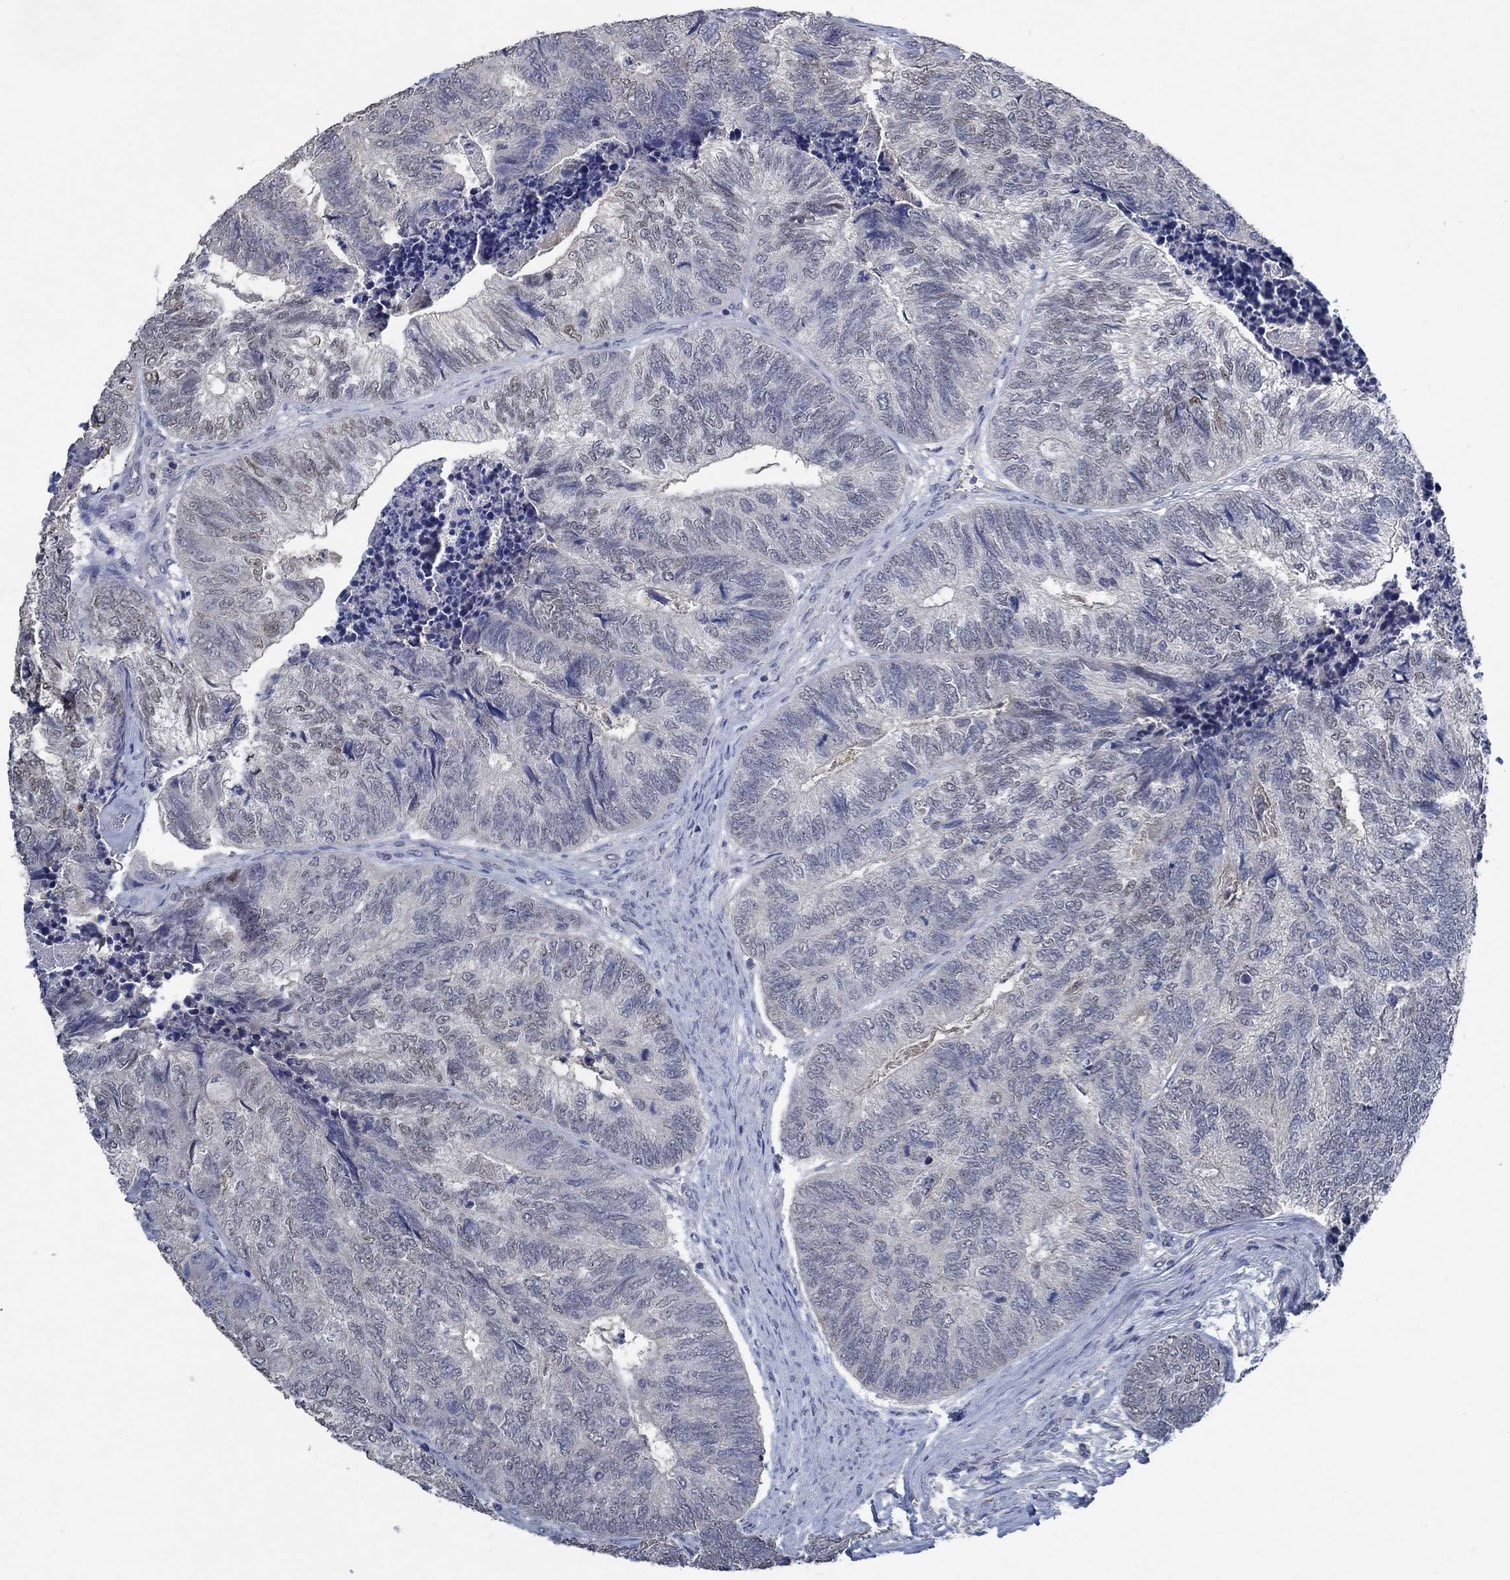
{"staining": {"intensity": "weak", "quantity": "<25%", "location": "cytoplasmic/membranous"}, "tissue": "colorectal cancer", "cell_type": "Tumor cells", "image_type": "cancer", "snomed": [{"axis": "morphology", "description": "Adenocarcinoma, NOS"}, {"axis": "topography", "description": "Colon"}], "caption": "DAB immunohistochemical staining of human colorectal cancer reveals no significant staining in tumor cells.", "gene": "OBSCN", "patient": {"sex": "female", "age": 67}}